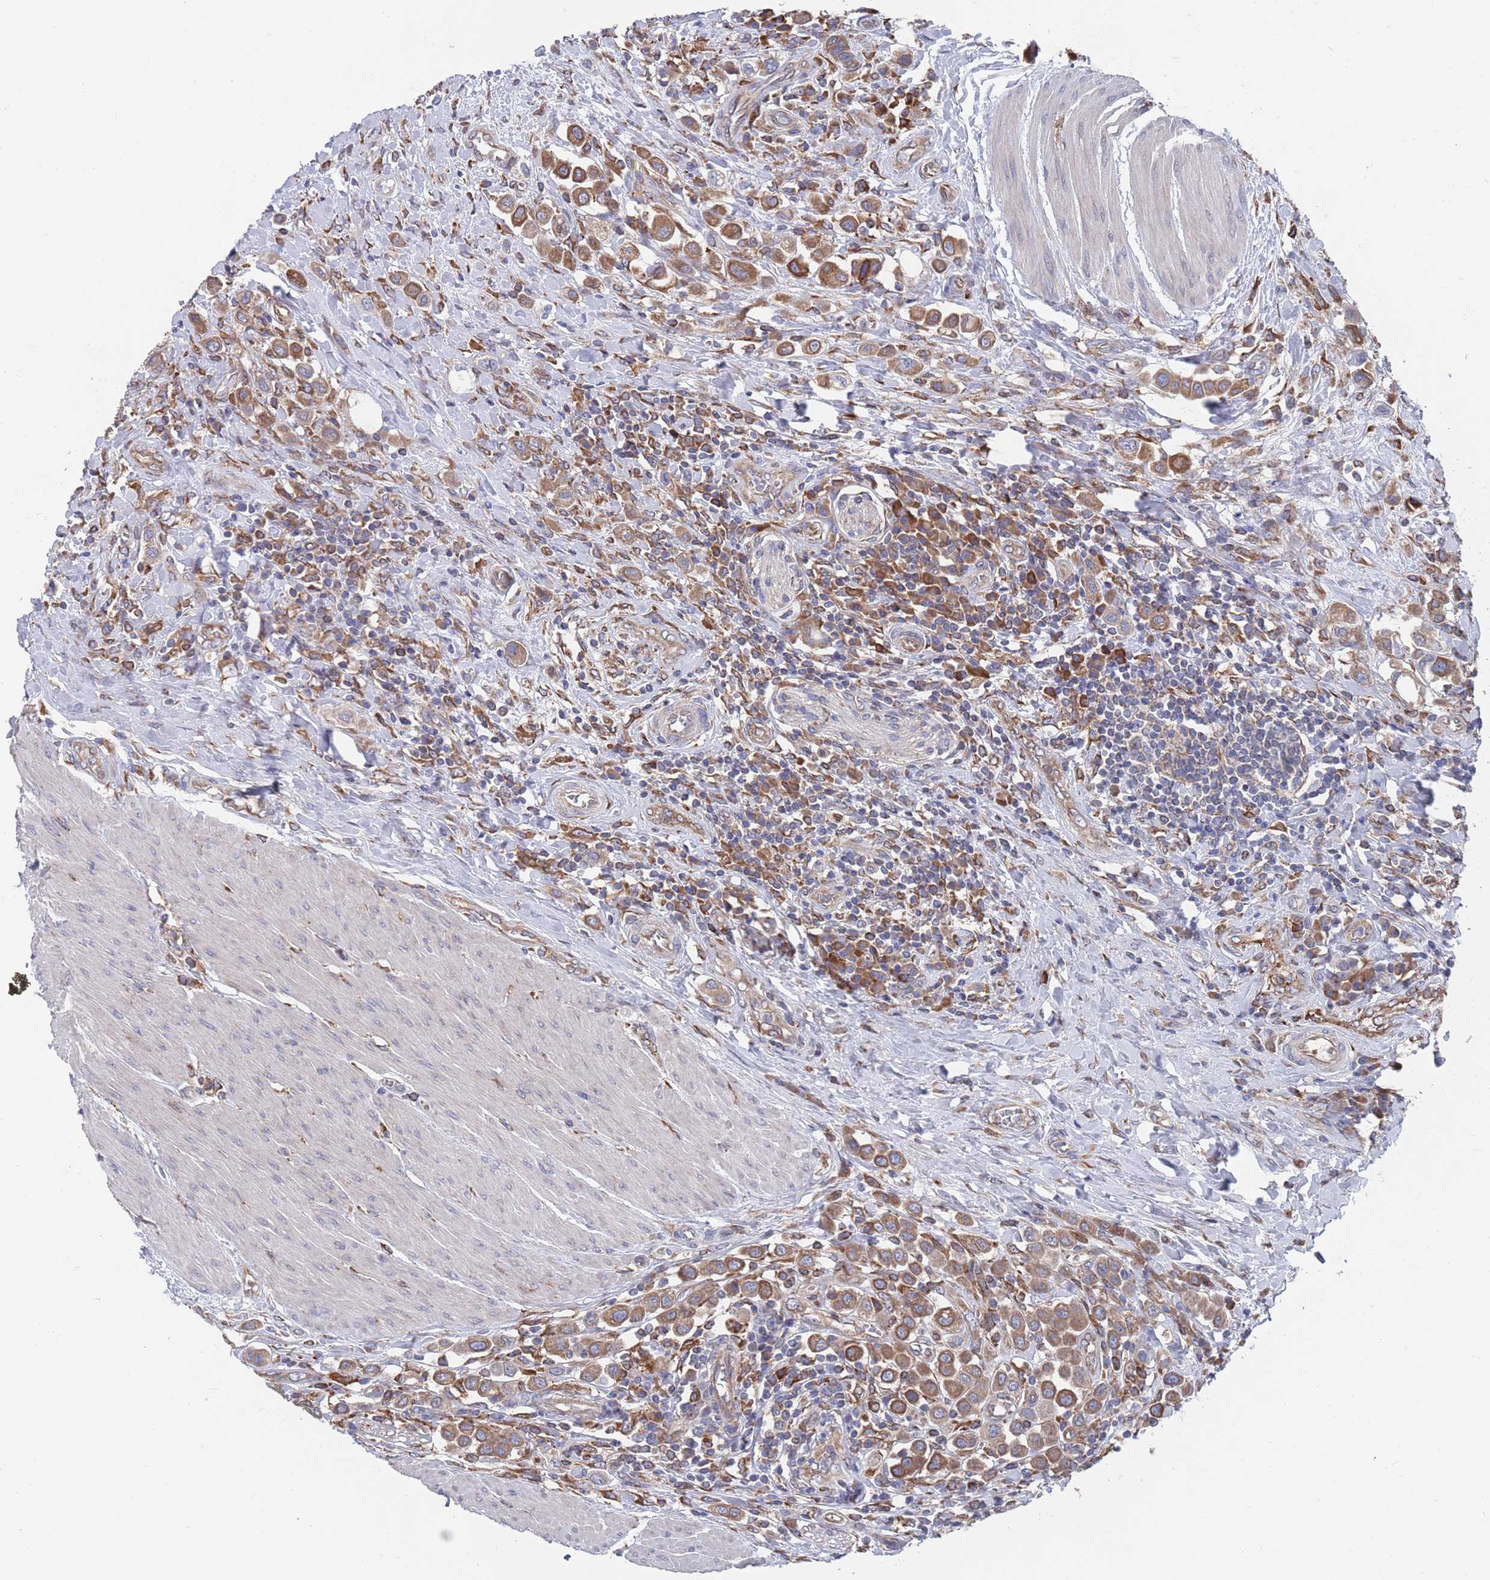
{"staining": {"intensity": "moderate", "quantity": ">75%", "location": "cytoplasmic/membranous"}, "tissue": "urothelial cancer", "cell_type": "Tumor cells", "image_type": "cancer", "snomed": [{"axis": "morphology", "description": "Urothelial carcinoma, High grade"}, {"axis": "topography", "description": "Urinary bladder"}], "caption": "Immunohistochemical staining of urothelial carcinoma (high-grade) shows moderate cytoplasmic/membranous protein staining in about >75% of tumor cells. (Stains: DAB (3,3'-diaminobenzidine) in brown, nuclei in blue, Microscopy: brightfield microscopy at high magnification).", "gene": "GID8", "patient": {"sex": "male", "age": 50}}